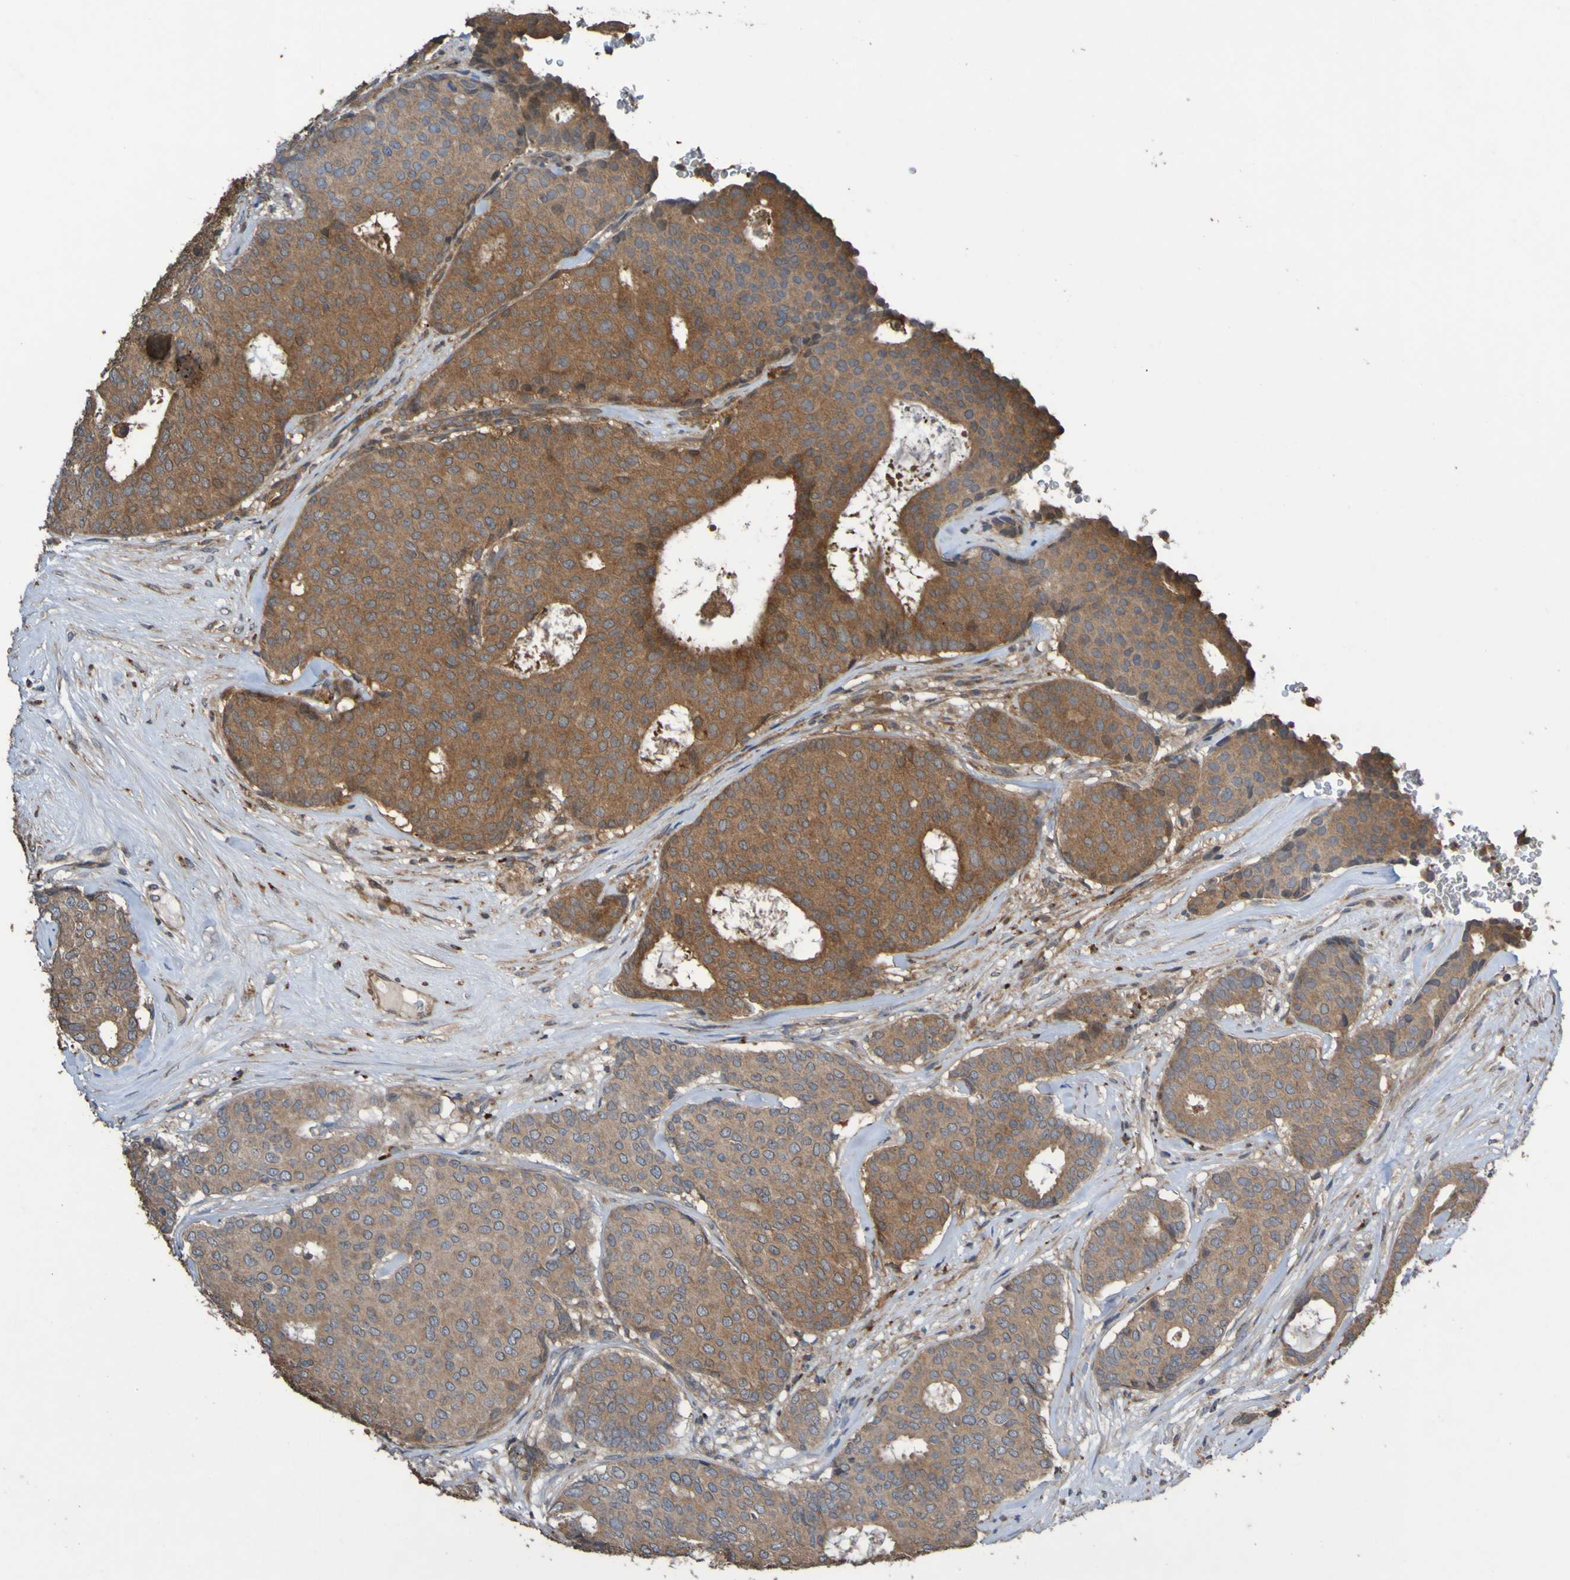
{"staining": {"intensity": "moderate", "quantity": ">75%", "location": "cytoplasmic/membranous"}, "tissue": "breast cancer", "cell_type": "Tumor cells", "image_type": "cancer", "snomed": [{"axis": "morphology", "description": "Duct carcinoma"}, {"axis": "topography", "description": "Breast"}], "caption": "A high-resolution micrograph shows immunohistochemistry (IHC) staining of breast intraductal carcinoma, which displays moderate cytoplasmic/membranous staining in approximately >75% of tumor cells.", "gene": "UCN", "patient": {"sex": "female", "age": 75}}